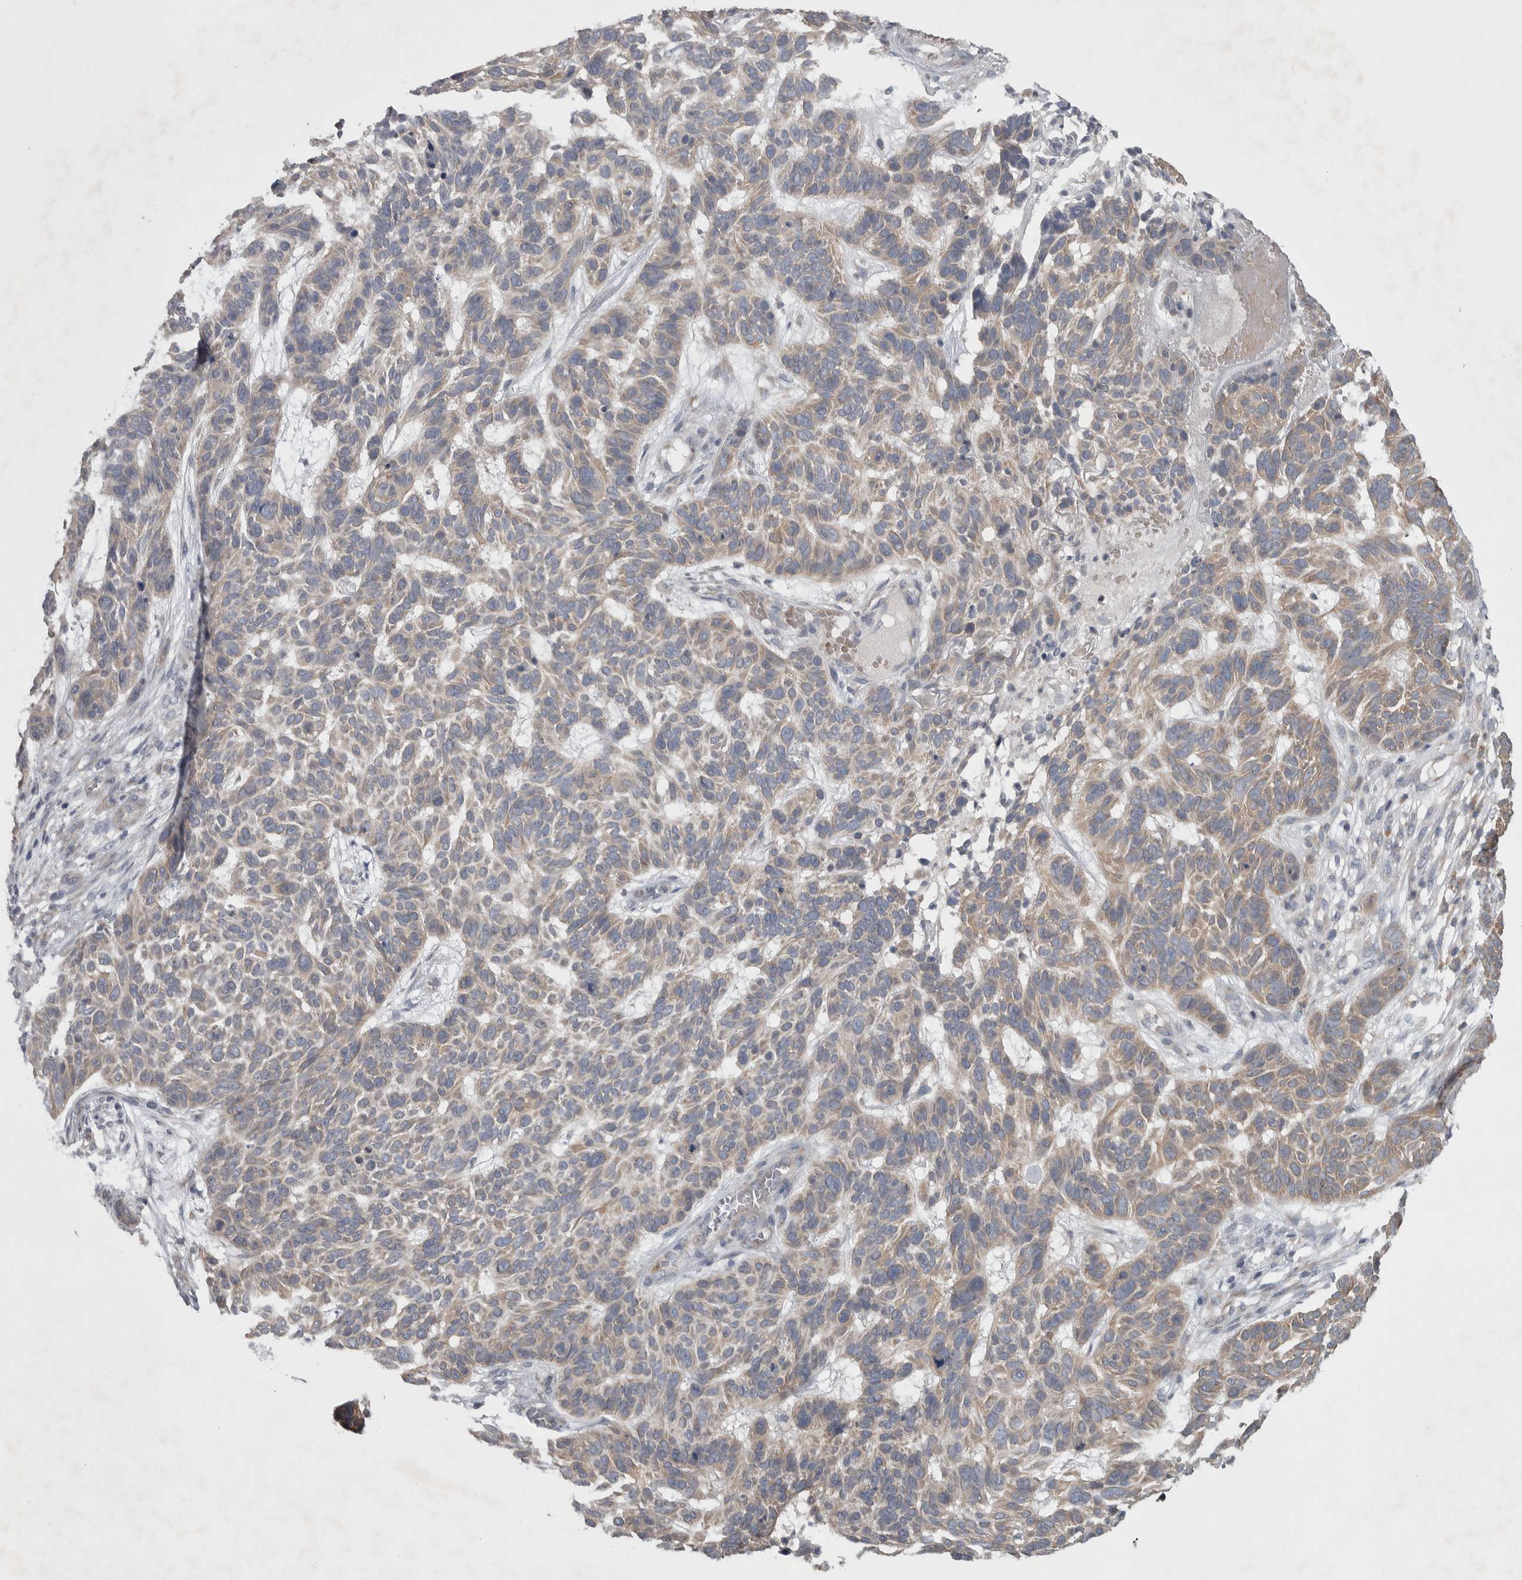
{"staining": {"intensity": "weak", "quantity": "<25%", "location": "cytoplasmic/membranous"}, "tissue": "skin cancer", "cell_type": "Tumor cells", "image_type": "cancer", "snomed": [{"axis": "morphology", "description": "Basal cell carcinoma"}, {"axis": "topography", "description": "Skin"}], "caption": "This is a photomicrograph of IHC staining of skin cancer (basal cell carcinoma), which shows no expression in tumor cells.", "gene": "SRP68", "patient": {"sex": "male", "age": 85}}